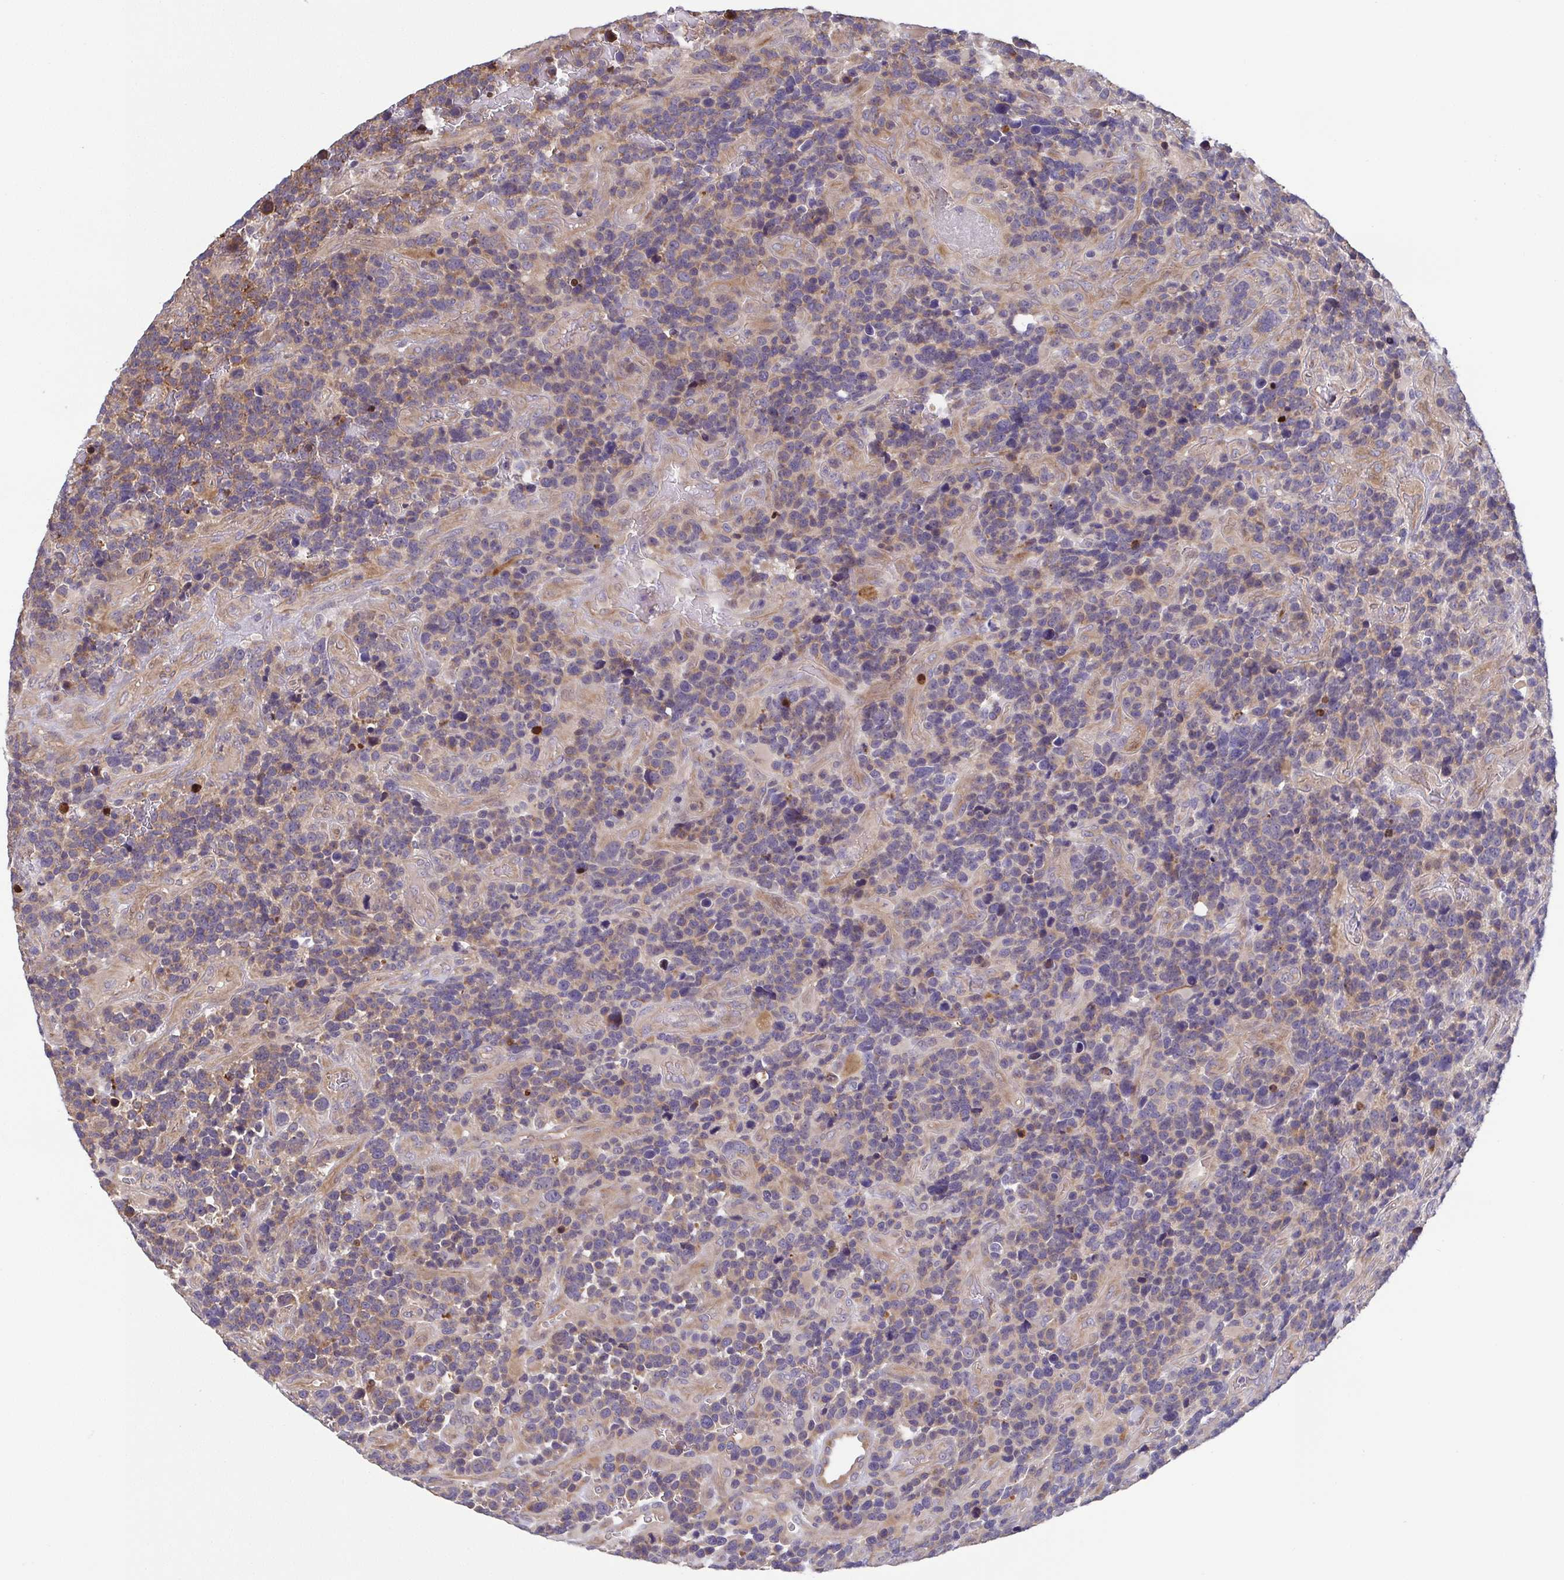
{"staining": {"intensity": "weak", "quantity": "25%-75%", "location": "cytoplasmic/membranous"}, "tissue": "glioma", "cell_type": "Tumor cells", "image_type": "cancer", "snomed": [{"axis": "morphology", "description": "Glioma, malignant, High grade"}, {"axis": "topography", "description": "Brain"}], "caption": "Malignant high-grade glioma stained with a brown dye shows weak cytoplasmic/membranous positive expression in approximately 25%-75% of tumor cells.", "gene": "OSBPL7", "patient": {"sex": "male", "age": 33}}